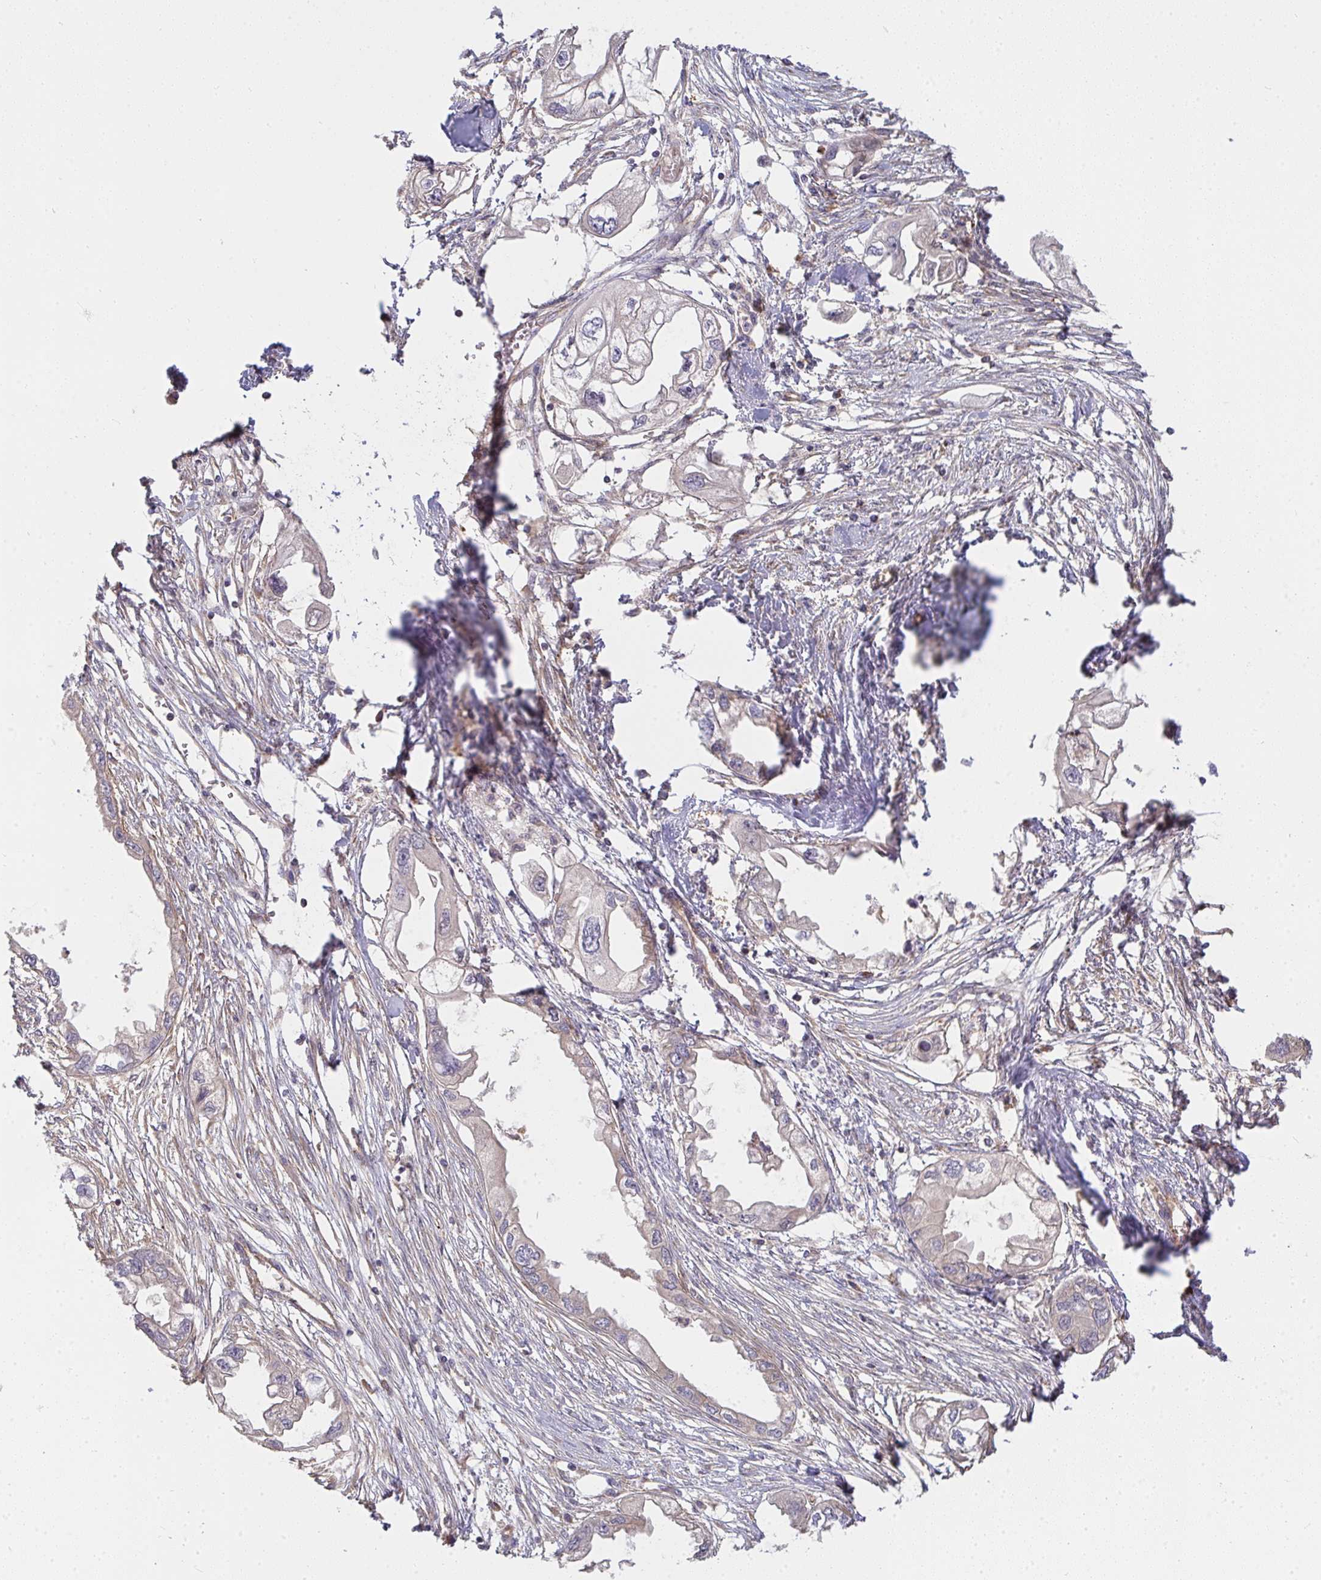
{"staining": {"intensity": "negative", "quantity": "none", "location": "none"}, "tissue": "endometrial cancer", "cell_type": "Tumor cells", "image_type": "cancer", "snomed": [{"axis": "morphology", "description": "Adenocarcinoma, NOS"}, {"axis": "morphology", "description": "Adenocarcinoma, metastatic, NOS"}, {"axis": "topography", "description": "Adipose tissue"}, {"axis": "topography", "description": "Endometrium"}], "caption": "IHC of human endometrial metastatic adenocarcinoma reveals no positivity in tumor cells.", "gene": "B4GALT6", "patient": {"sex": "female", "age": 67}}